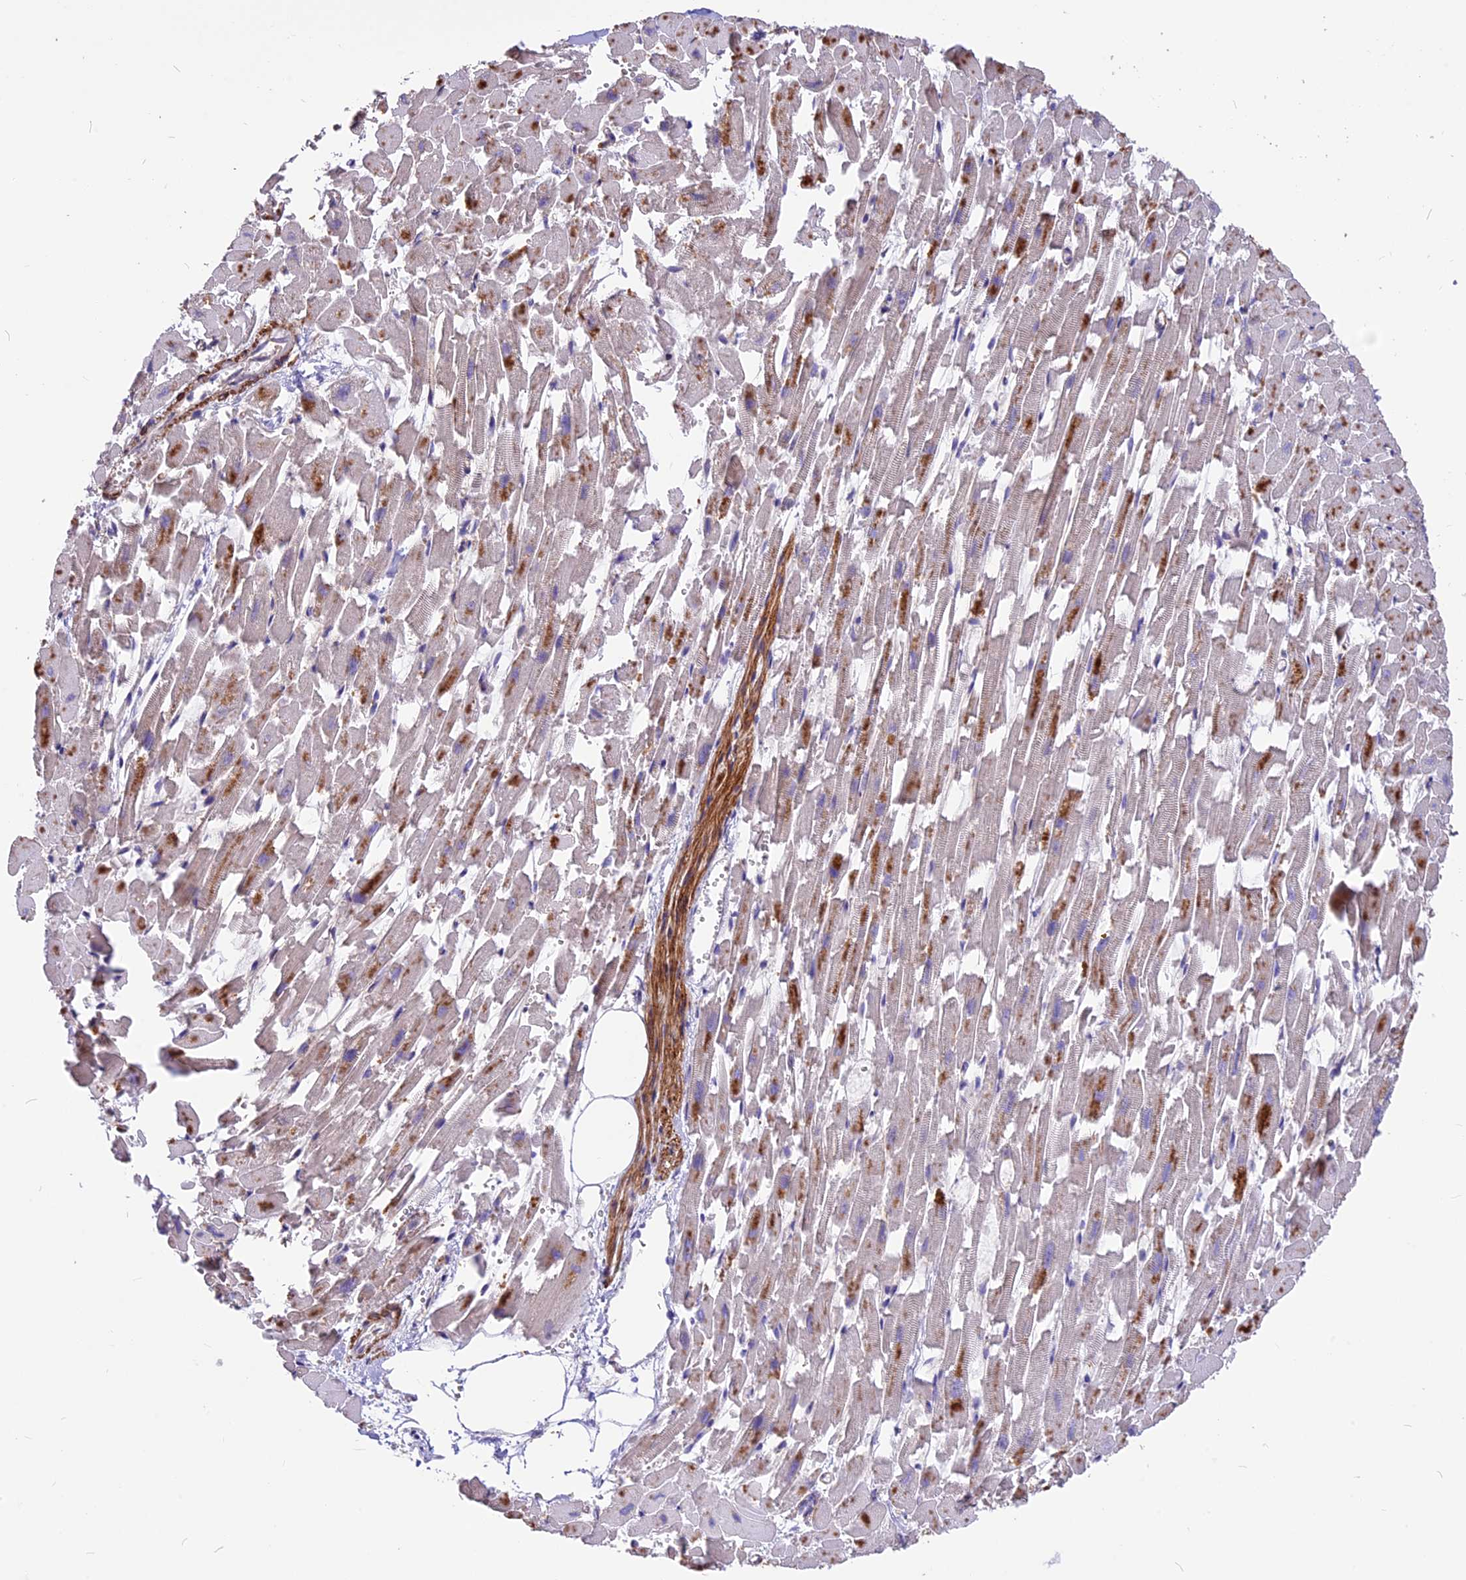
{"staining": {"intensity": "negative", "quantity": "none", "location": "none"}, "tissue": "heart muscle", "cell_type": "Cardiomyocytes", "image_type": "normal", "snomed": [{"axis": "morphology", "description": "Normal tissue, NOS"}, {"axis": "topography", "description": "Heart"}], "caption": "Image shows no significant protein expression in cardiomyocytes of unremarkable heart muscle. (DAB IHC, high magnification).", "gene": "ANO3", "patient": {"sex": "female", "age": 64}}